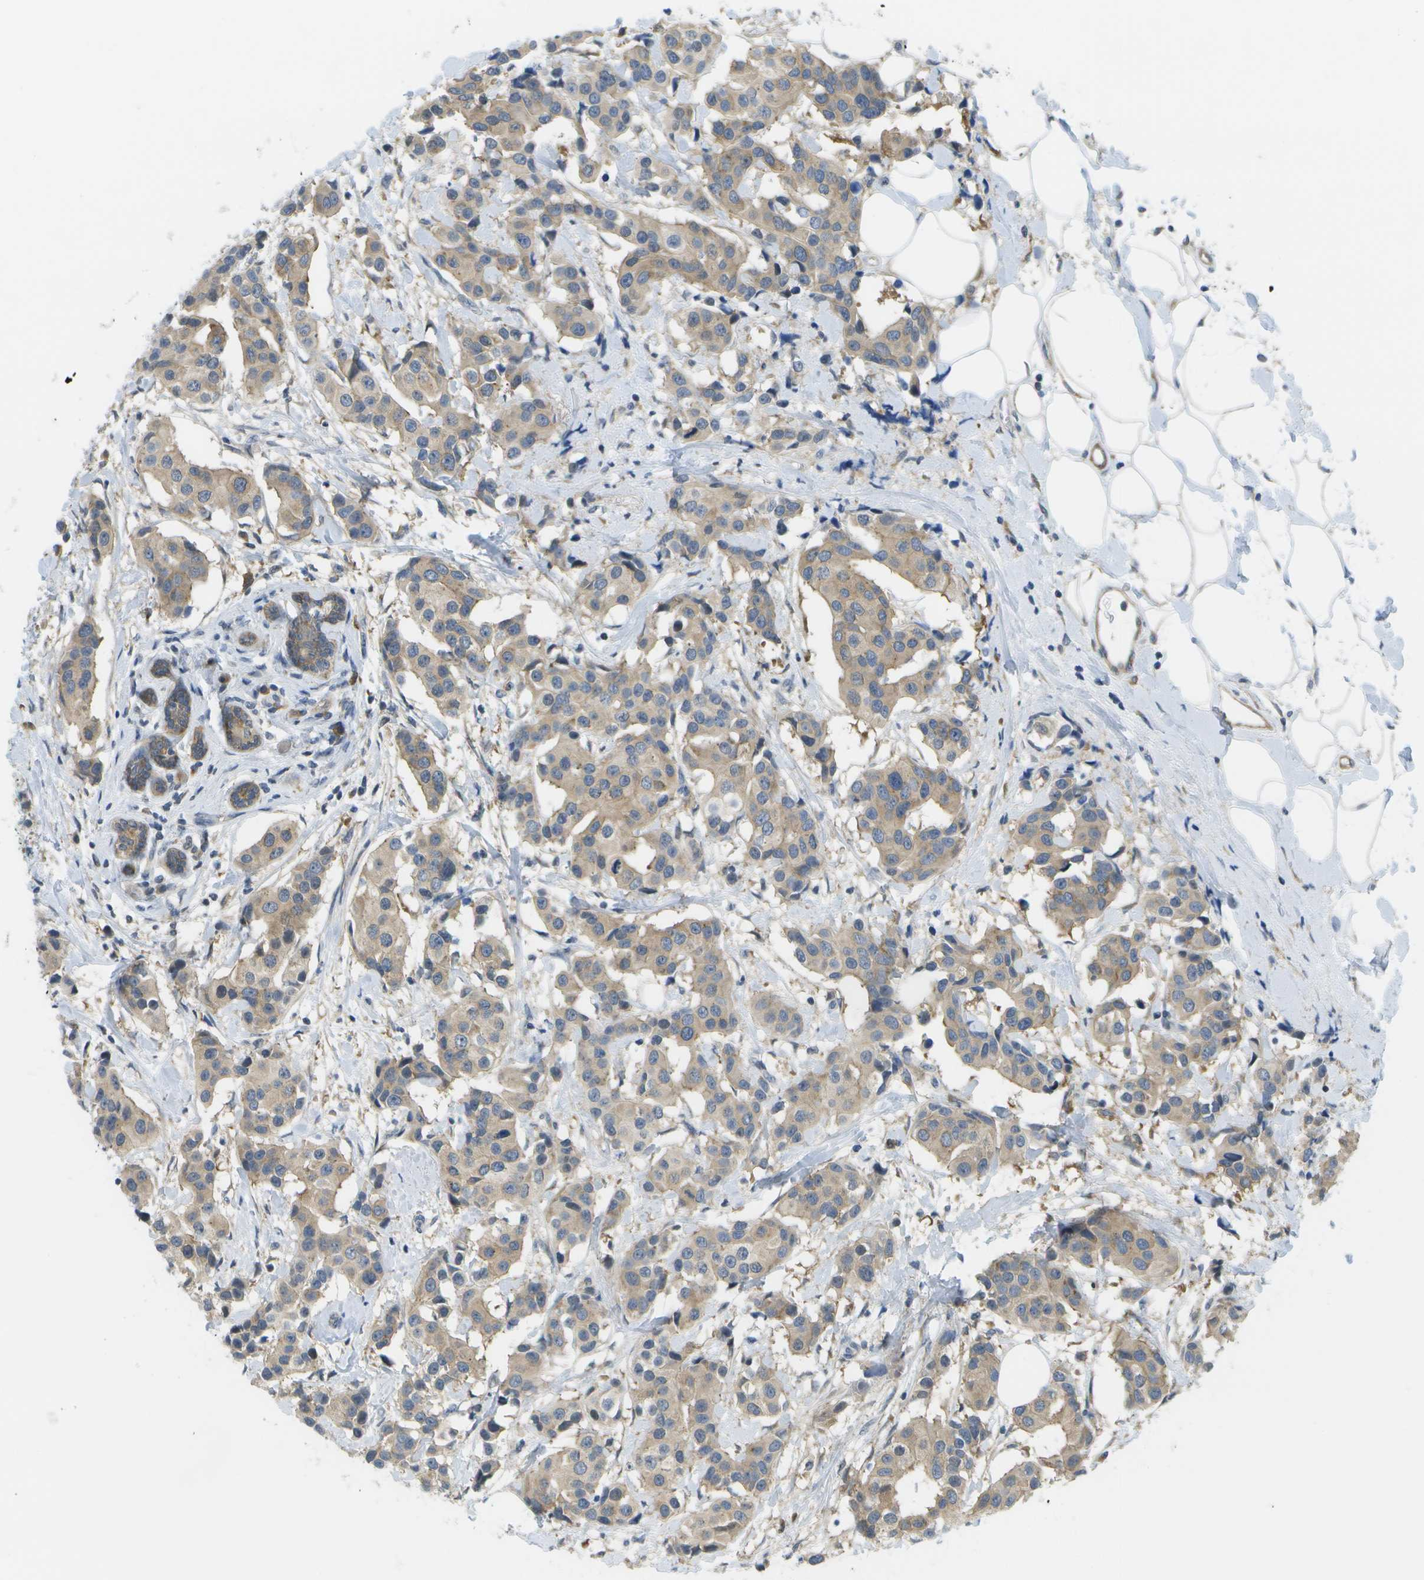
{"staining": {"intensity": "moderate", "quantity": ">75%", "location": "cytoplasmic/membranous"}, "tissue": "breast cancer", "cell_type": "Tumor cells", "image_type": "cancer", "snomed": [{"axis": "morphology", "description": "Normal tissue, NOS"}, {"axis": "morphology", "description": "Duct carcinoma"}, {"axis": "topography", "description": "Breast"}], "caption": "Human intraductal carcinoma (breast) stained with a protein marker shows moderate staining in tumor cells.", "gene": "MARCHF8", "patient": {"sex": "female", "age": 39}}